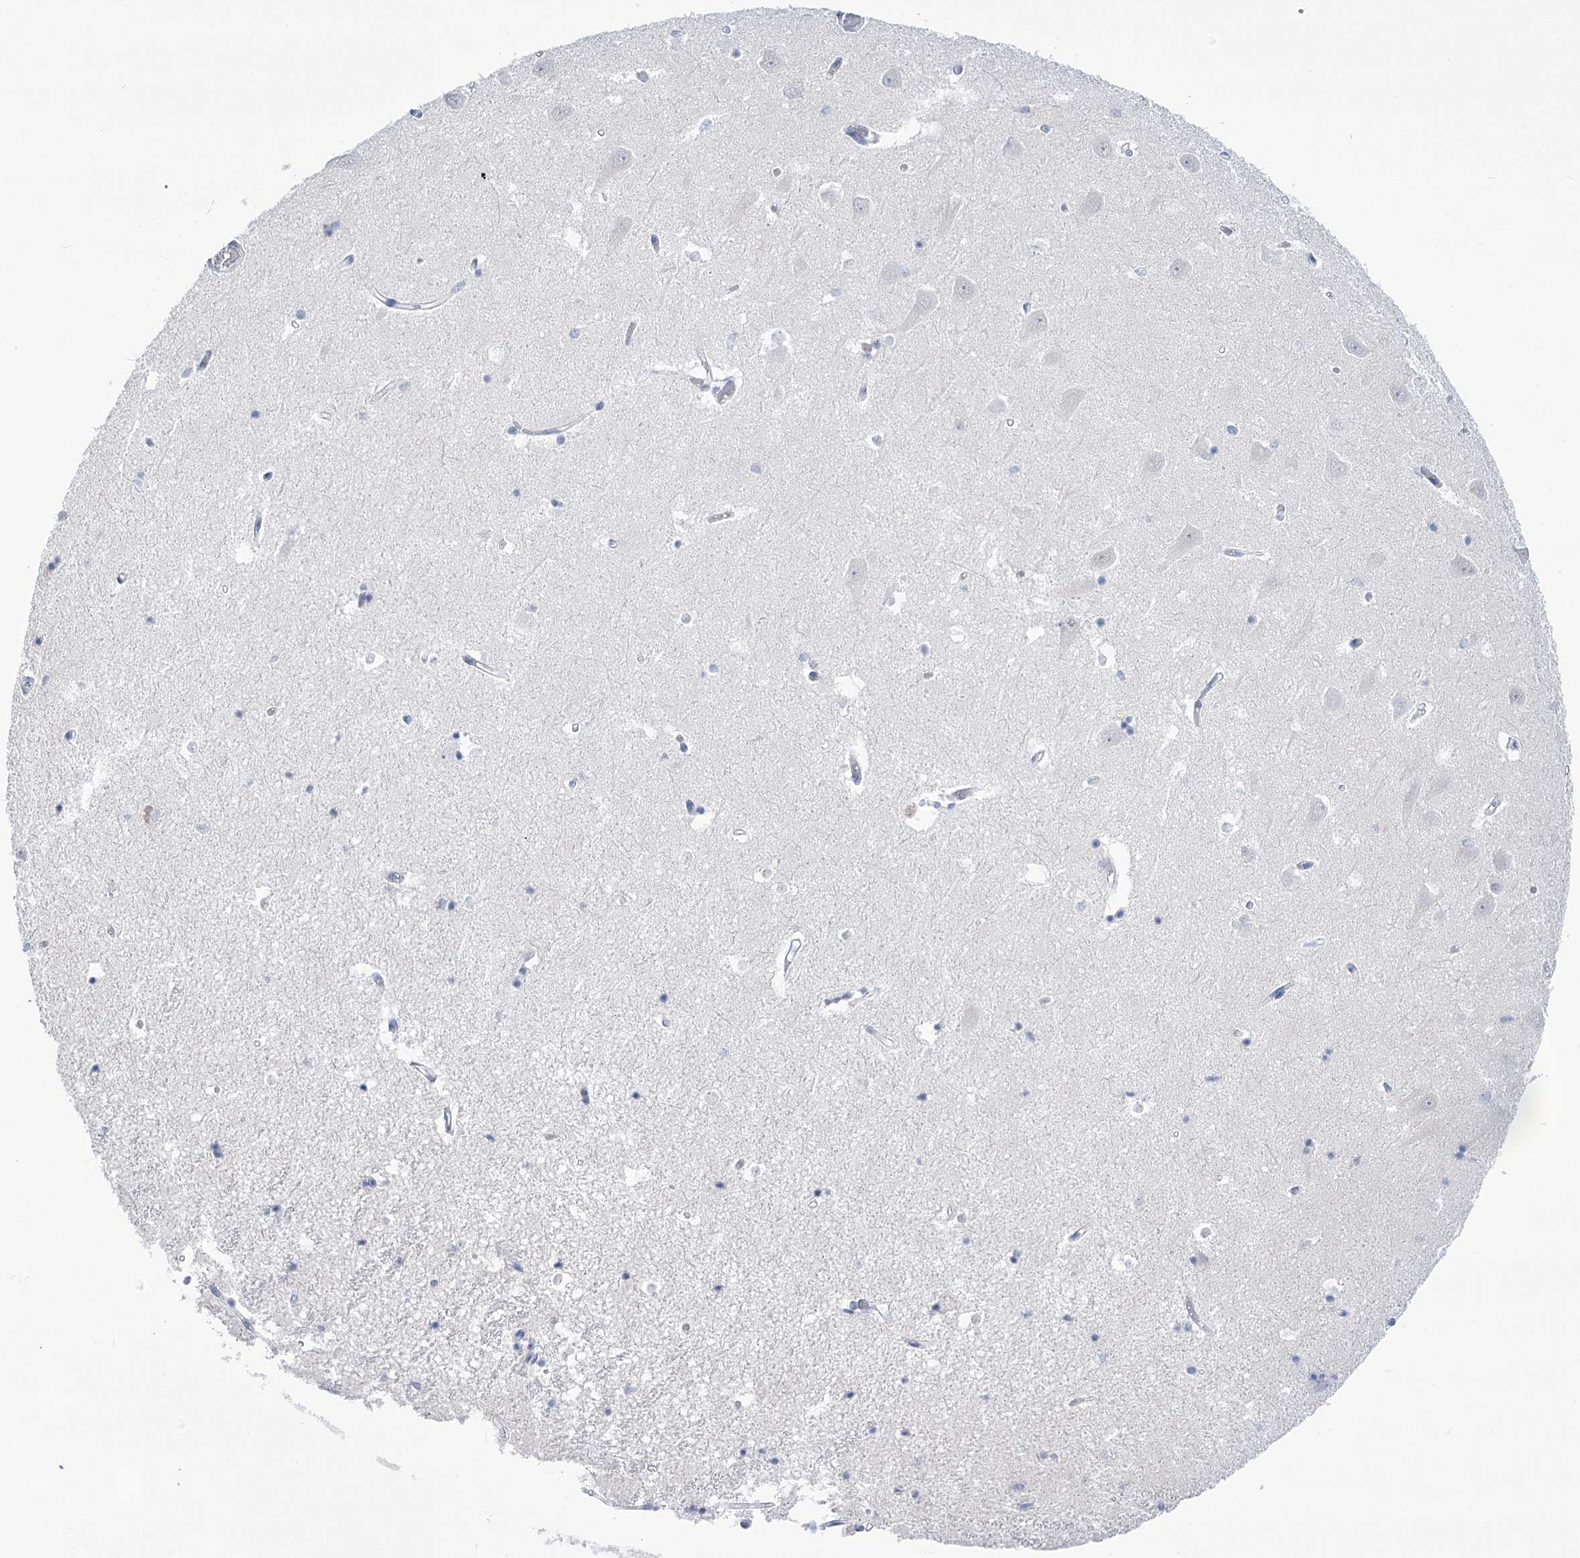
{"staining": {"intensity": "negative", "quantity": "none", "location": "none"}, "tissue": "hippocampus", "cell_type": "Glial cells", "image_type": "normal", "snomed": [{"axis": "morphology", "description": "Normal tissue, NOS"}, {"axis": "topography", "description": "Hippocampus"}], "caption": "DAB immunohistochemical staining of unremarkable hippocampus reveals no significant expression in glial cells. (DAB IHC with hematoxylin counter stain).", "gene": "UBA6", "patient": {"sex": "male", "age": 70}}